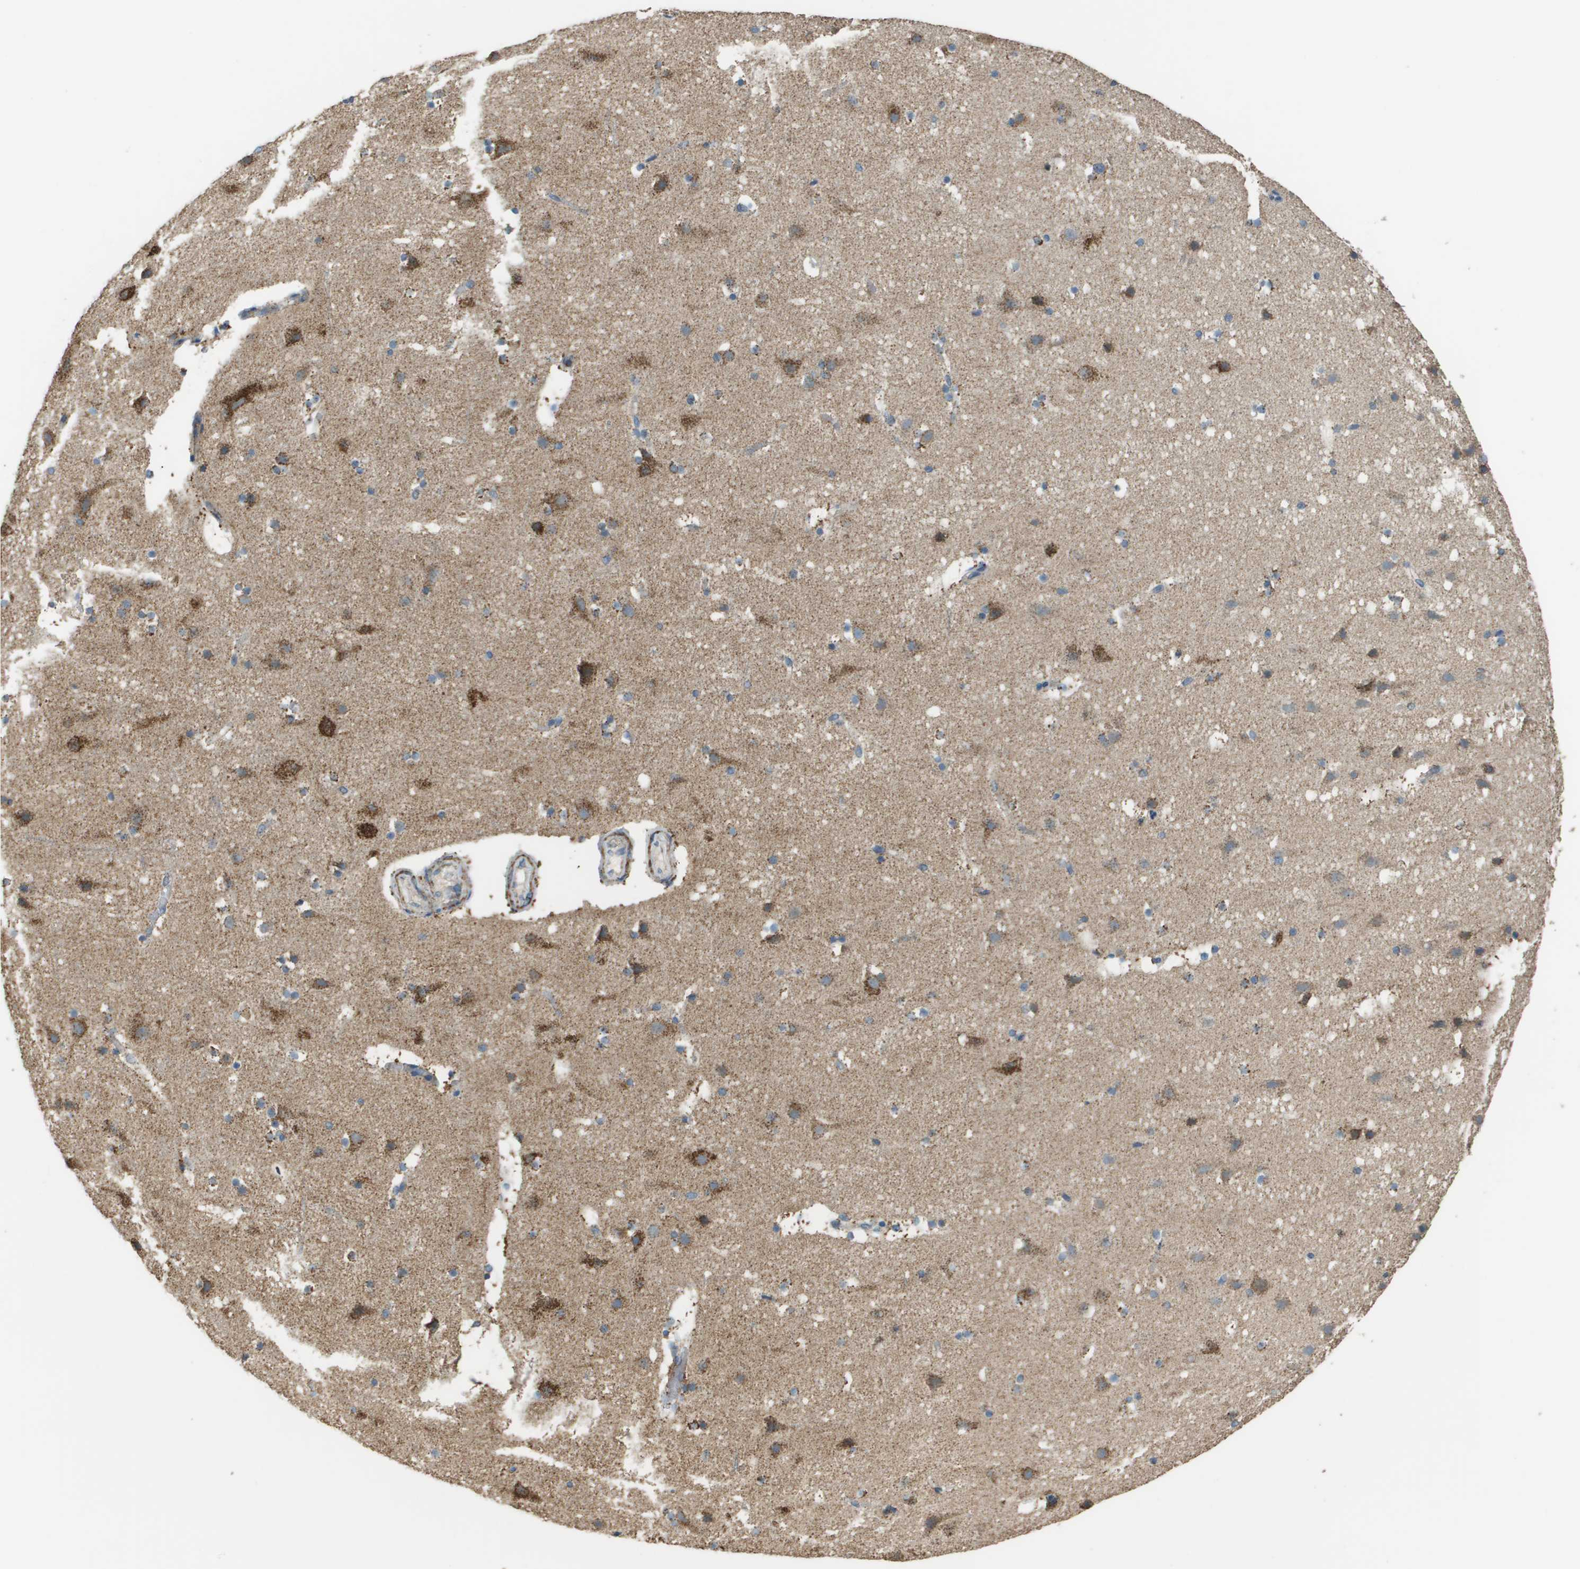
{"staining": {"intensity": "moderate", "quantity": "25%-75%", "location": "cytoplasmic/membranous"}, "tissue": "cerebral cortex", "cell_type": "Endothelial cells", "image_type": "normal", "snomed": [{"axis": "morphology", "description": "Normal tissue, NOS"}, {"axis": "topography", "description": "Cerebral cortex"}], "caption": "This is a micrograph of IHC staining of benign cerebral cortex, which shows moderate expression in the cytoplasmic/membranous of endothelial cells.", "gene": "FH", "patient": {"sex": "male", "age": 45}}